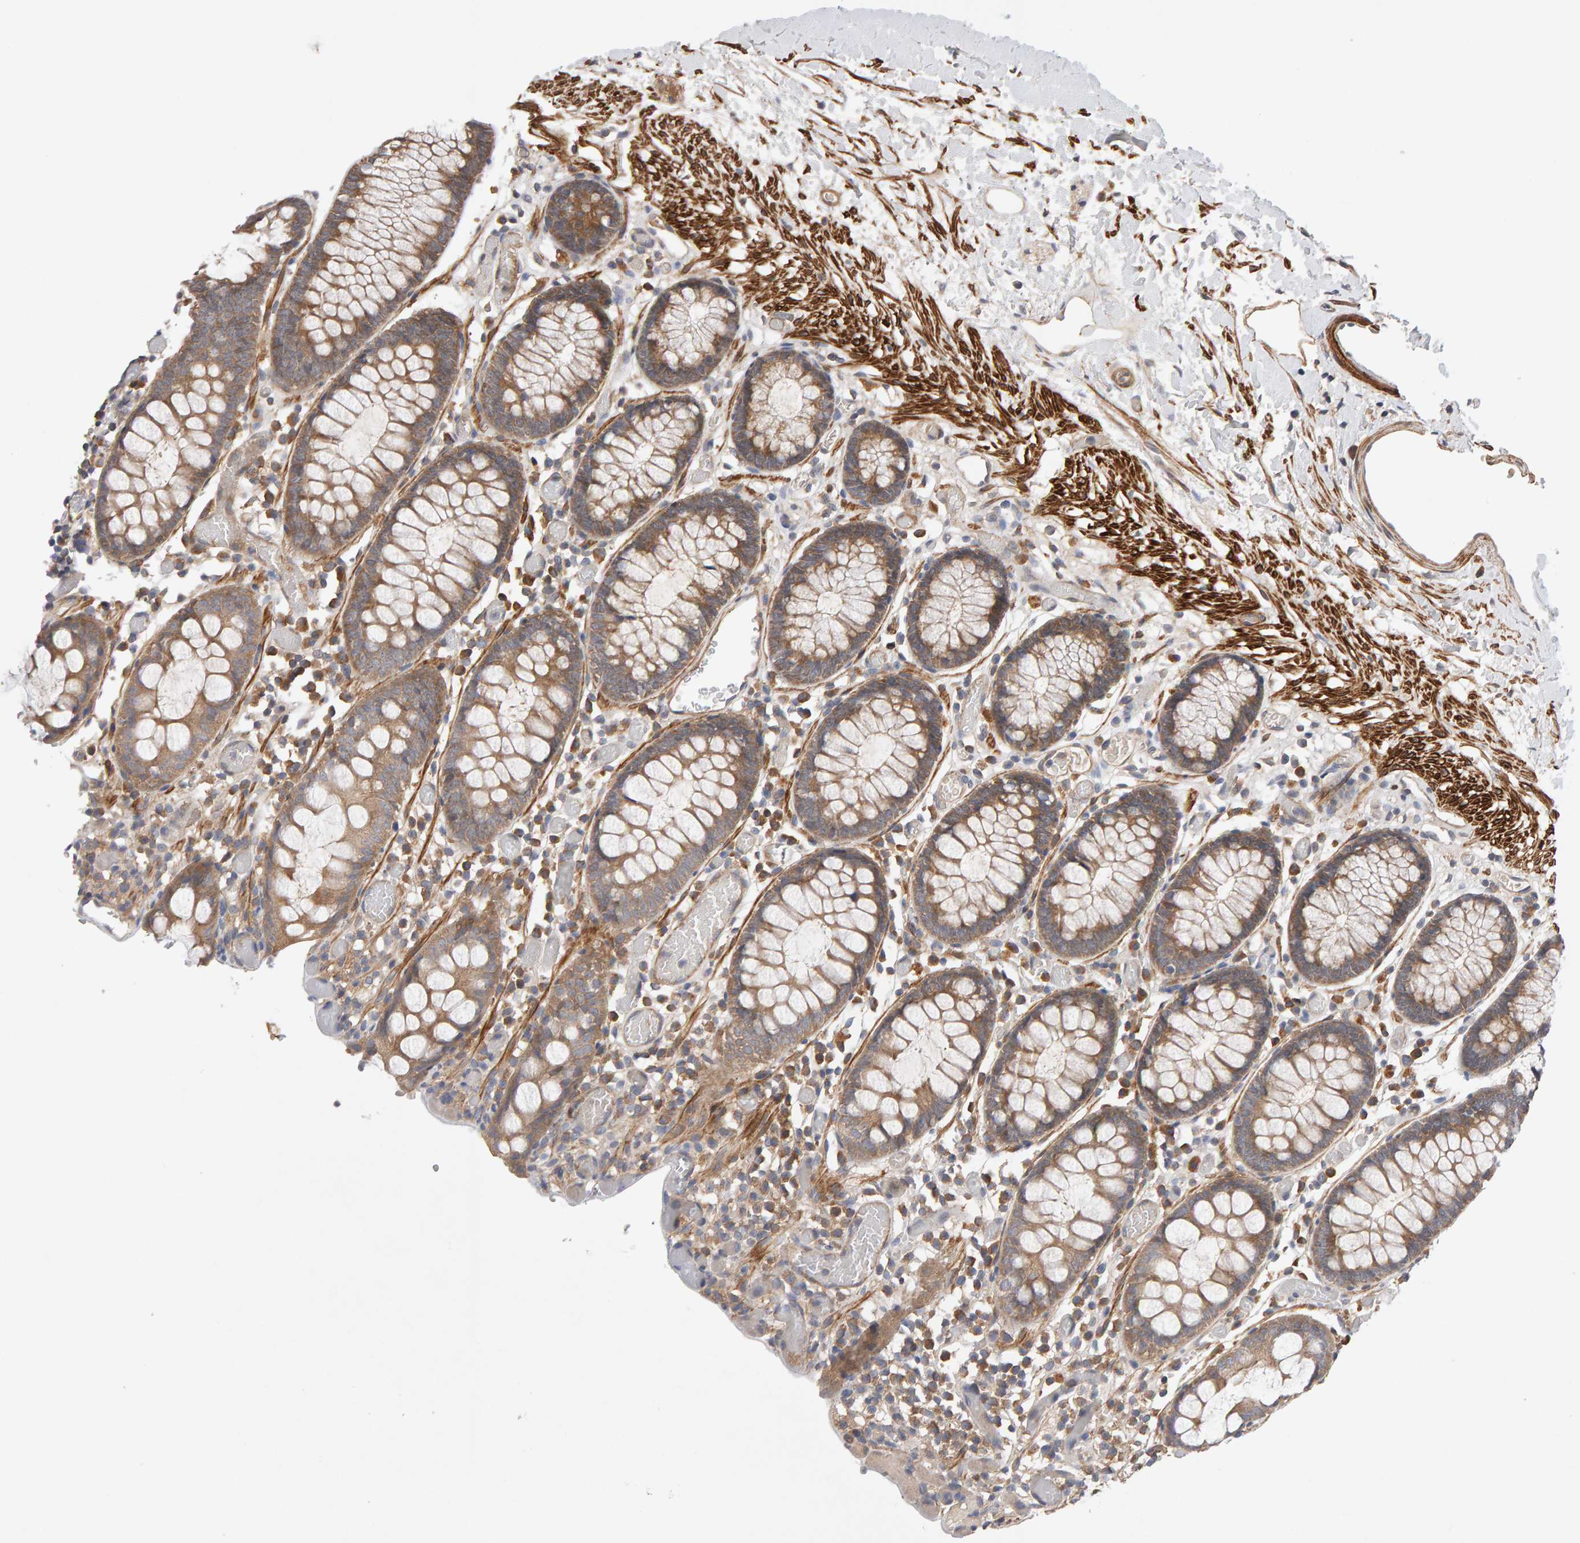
{"staining": {"intensity": "moderate", "quantity": ">75%", "location": "cytoplasmic/membranous"}, "tissue": "colon", "cell_type": "Endothelial cells", "image_type": "normal", "snomed": [{"axis": "morphology", "description": "Normal tissue, NOS"}, {"axis": "topography", "description": "Colon"}], "caption": "Immunohistochemistry image of unremarkable human colon stained for a protein (brown), which demonstrates medium levels of moderate cytoplasmic/membranous expression in approximately >75% of endothelial cells.", "gene": "RNF19A", "patient": {"sex": "male", "age": 14}}